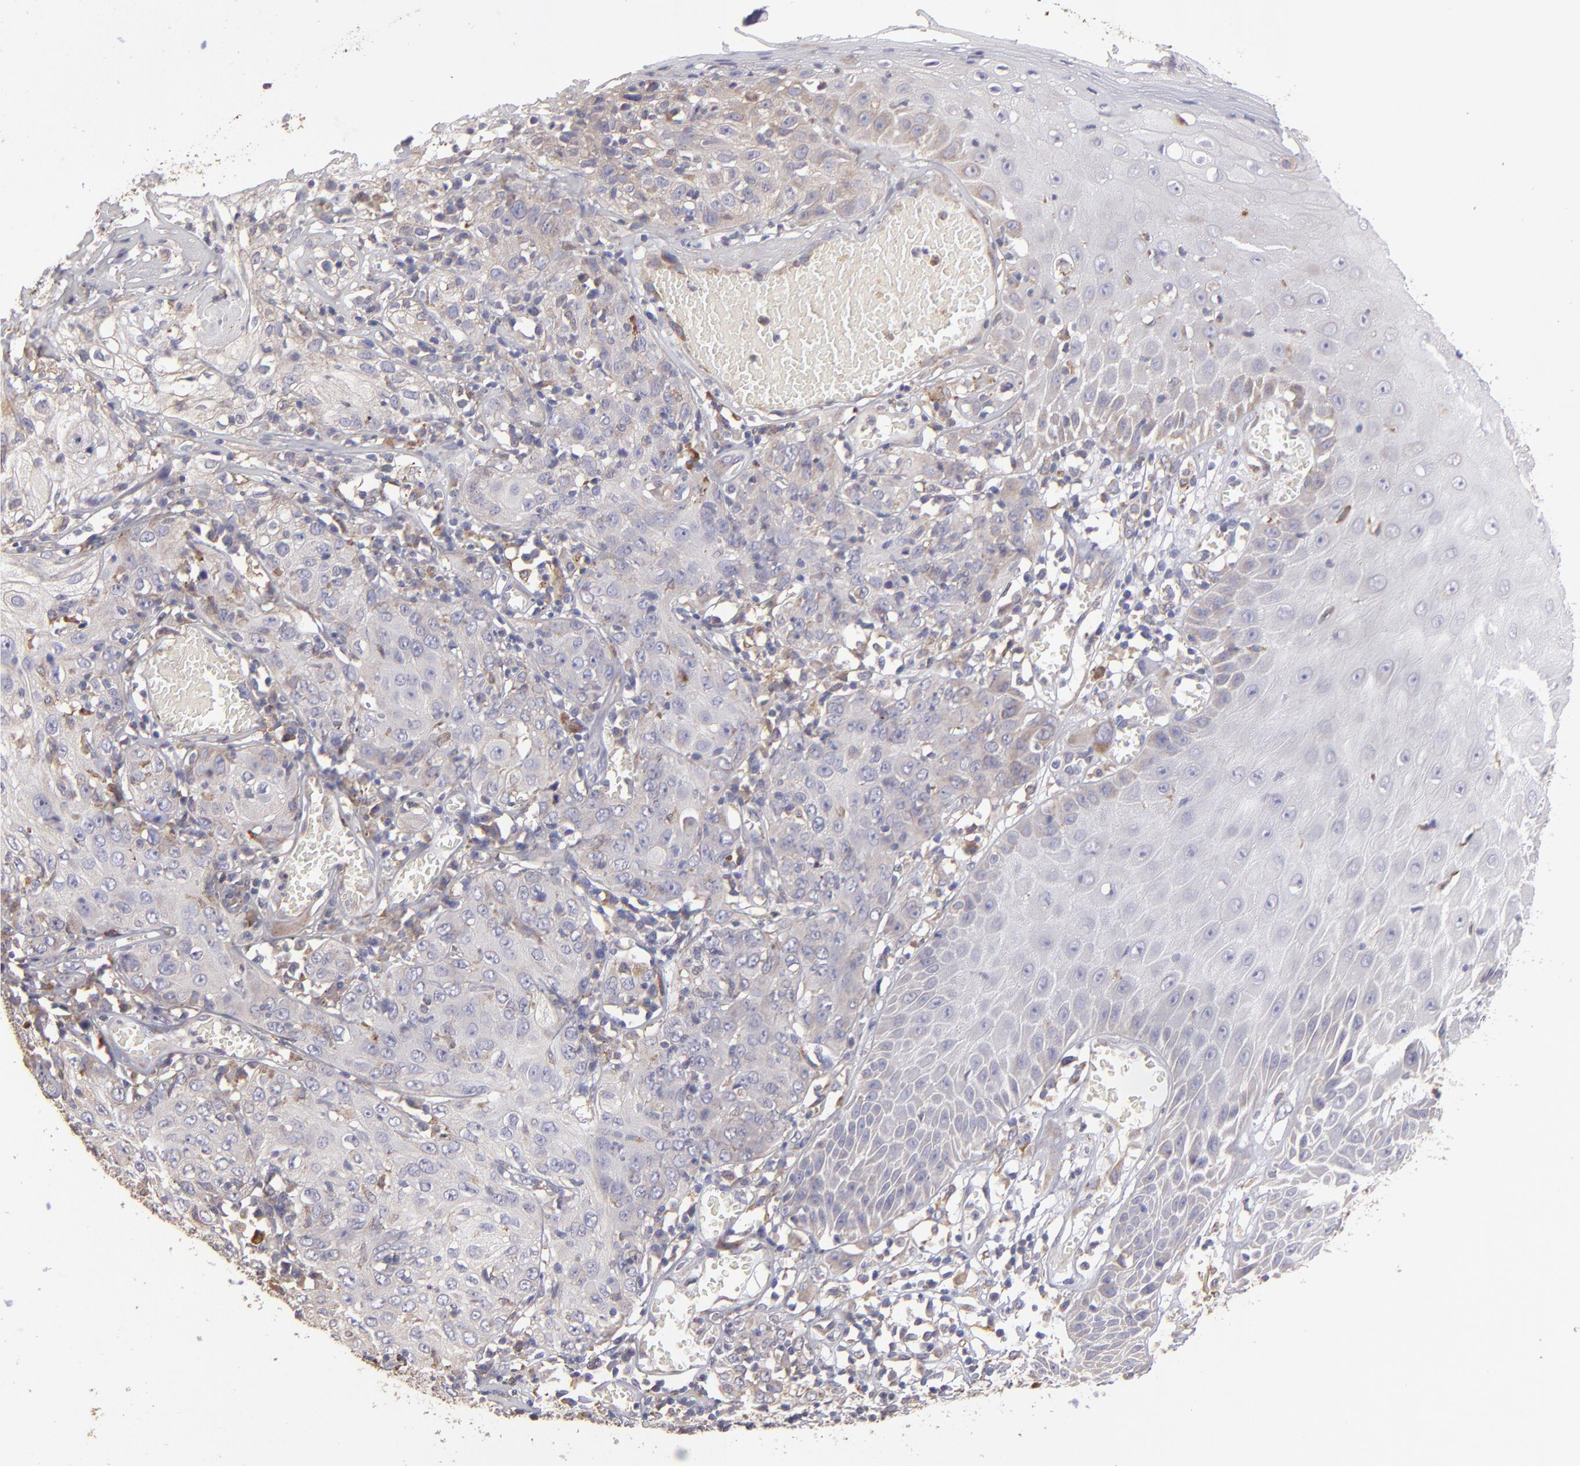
{"staining": {"intensity": "weak", "quantity": "<25%", "location": "cytoplasmic/membranous"}, "tissue": "skin cancer", "cell_type": "Tumor cells", "image_type": "cancer", "snomed": [{"axis": "morphology", "description": "Squamous cell carcinoma, NOS"}, {"axis": "topography", "description": "Skin"}], "caption": "Skin cancer (squamous cell carcinoma) stained for a protein using IHC demonstrates no positivity tumor cells.", "gene": "CALR", "patient": {"sex": "male", "age": 65}}